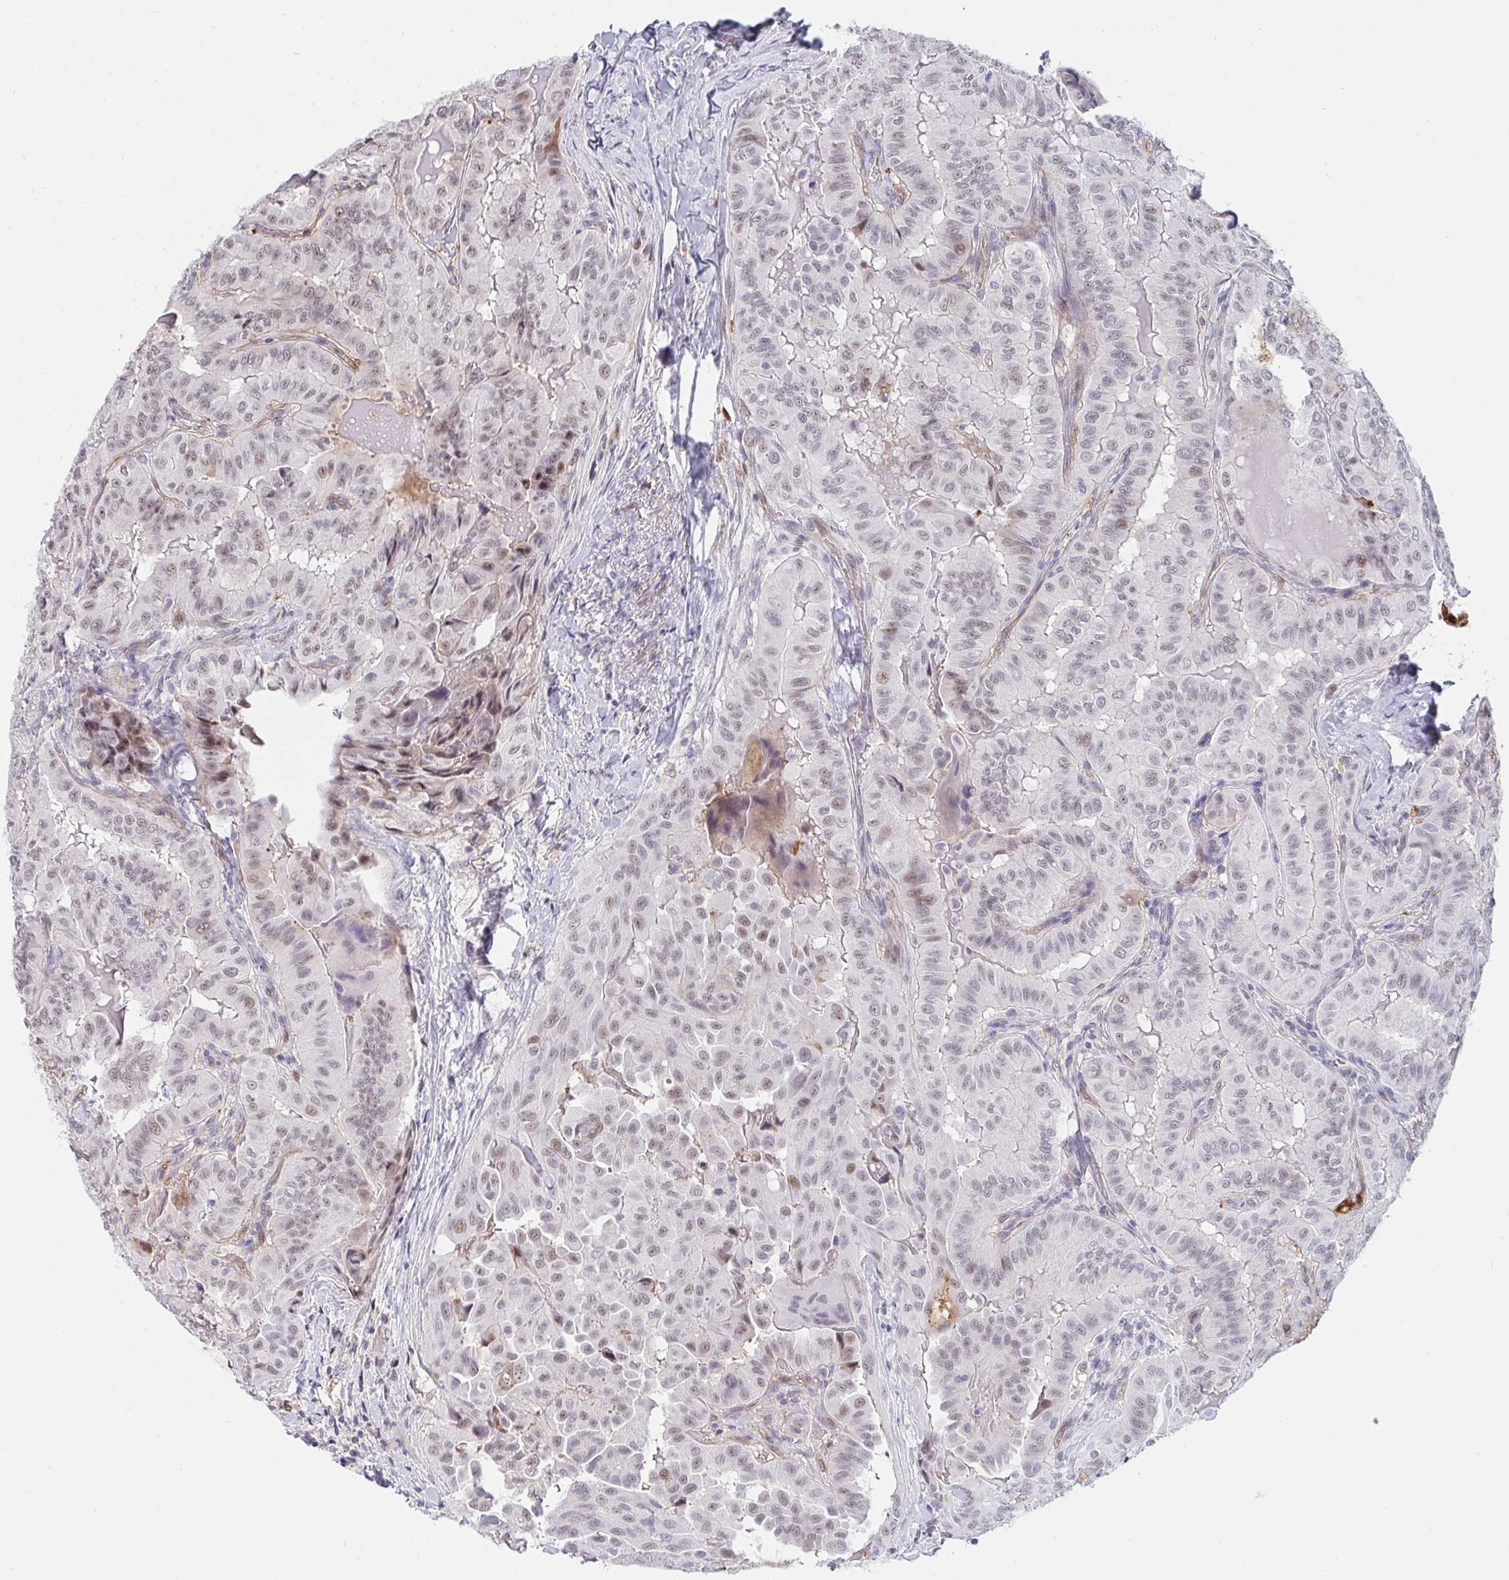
{"staining": {"intensity": "weak", "quantity": ">75%", "location": "nuclear"}, "tissue": "thyroid cancer", "cell_type": "Tumor cells", "image_type": "cancer", "snomed": [{"axis": "morphology", "description": "Papillary adenocarcinoma, NOS"}, {"axis": "topography", "description": "Thyroid gland"}], "caption": "Immunohistochemistry (IHC) (DAB) staining of papillary adenocarcinoma (thyroid) demonstrates weak nuclear protein staining in approximately >75% of tumor cells.", "gene": "DSCAML1", "patient": {"sex": "female", "age": 68}}